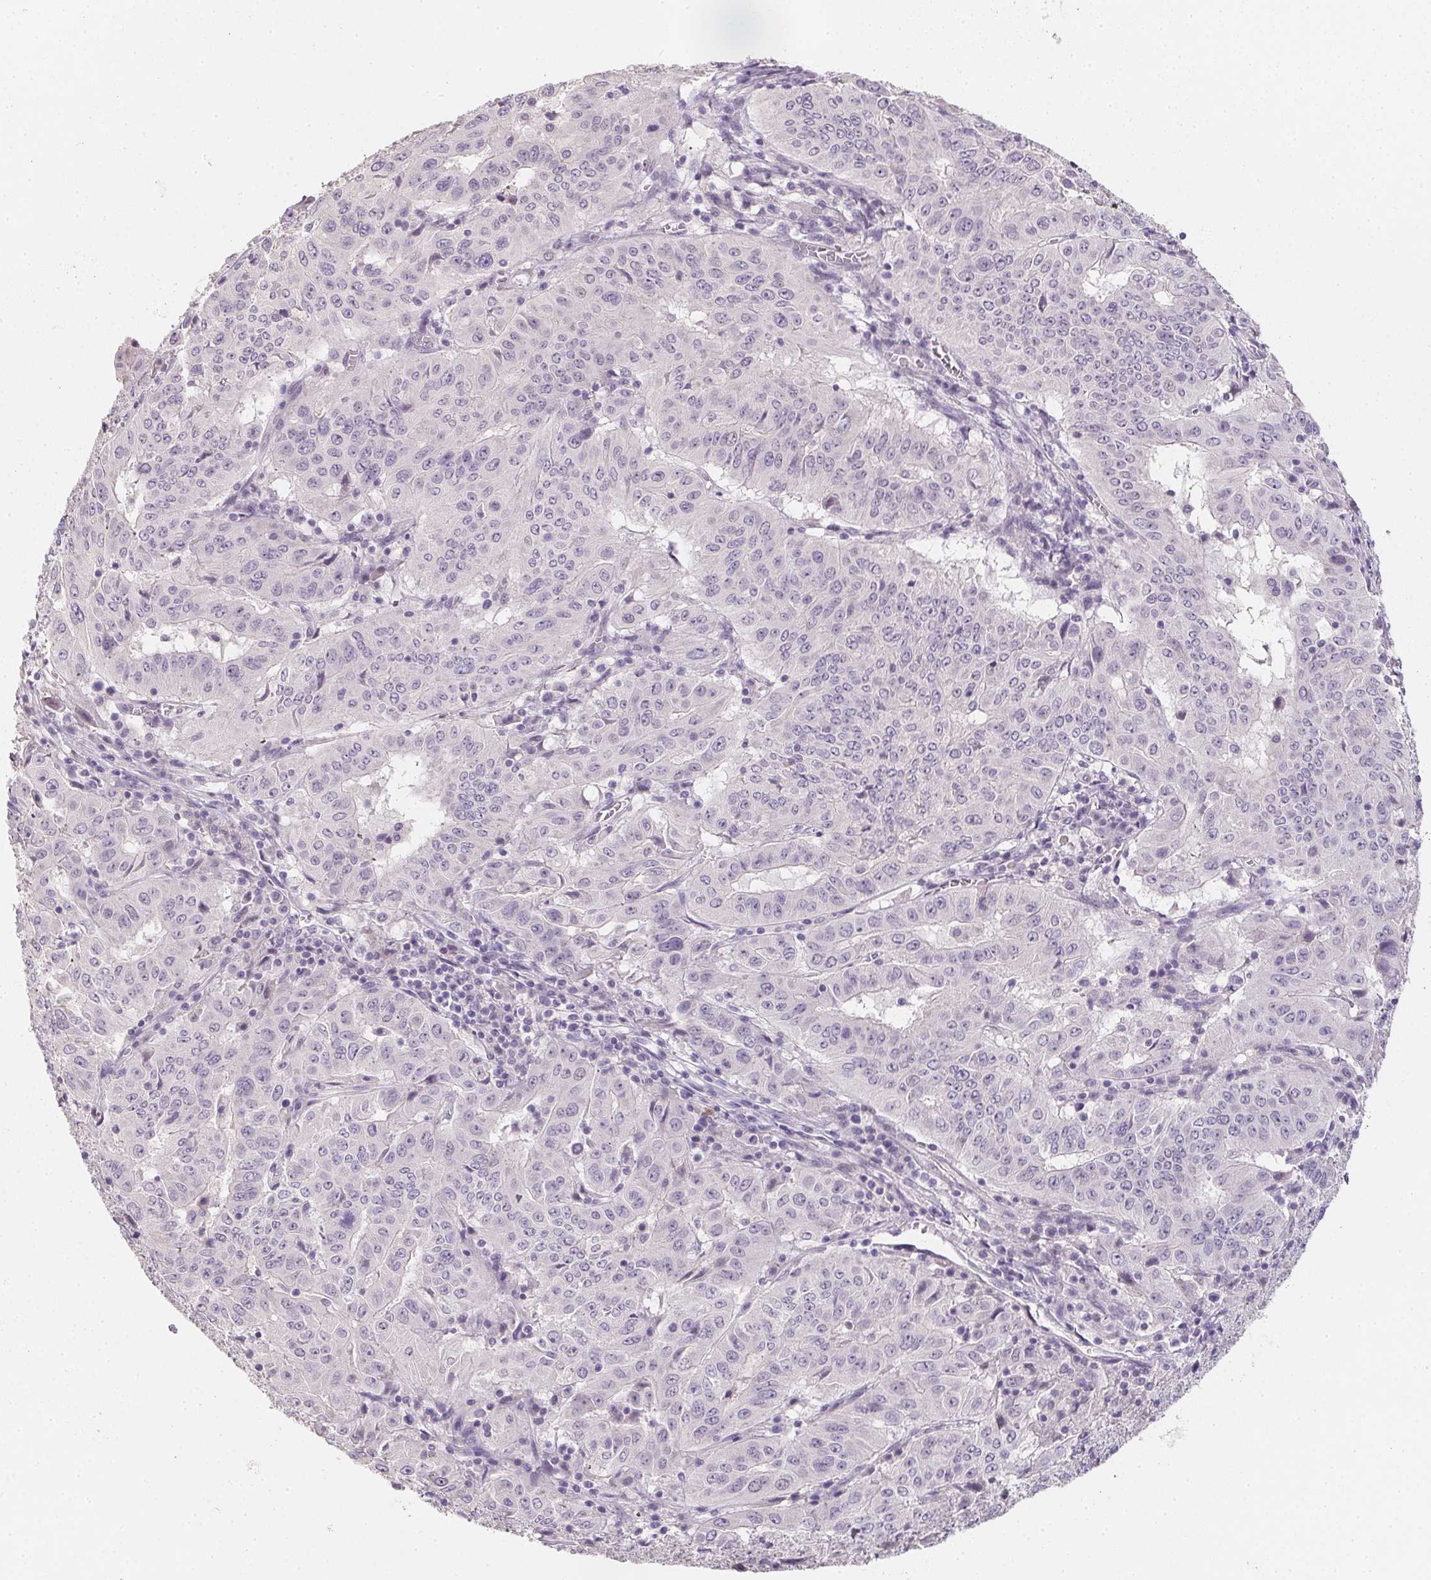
{"staining": {"intensity": "negative", "quantity": "none", "location": "none"}, "tissue": "pancreatic cancer", "cell_type": "Tumor cells", "image_type": "cancer", "snomed": [{"axis": "morphology", "description": "Adenocarcinoma, NOS"}, {"axis": "topography", "description": "Pancreas"}], "caption": "This photomicrograph is of adenocarcinoma (pancreatic) stained with immunohistochemistry (IHC) to label a protein in brown with the nuclei are counter-stained blue. There is no staining in tumor cells.", "gene": "ZBBX", "patient": {"sex": "male", "age": 63}}